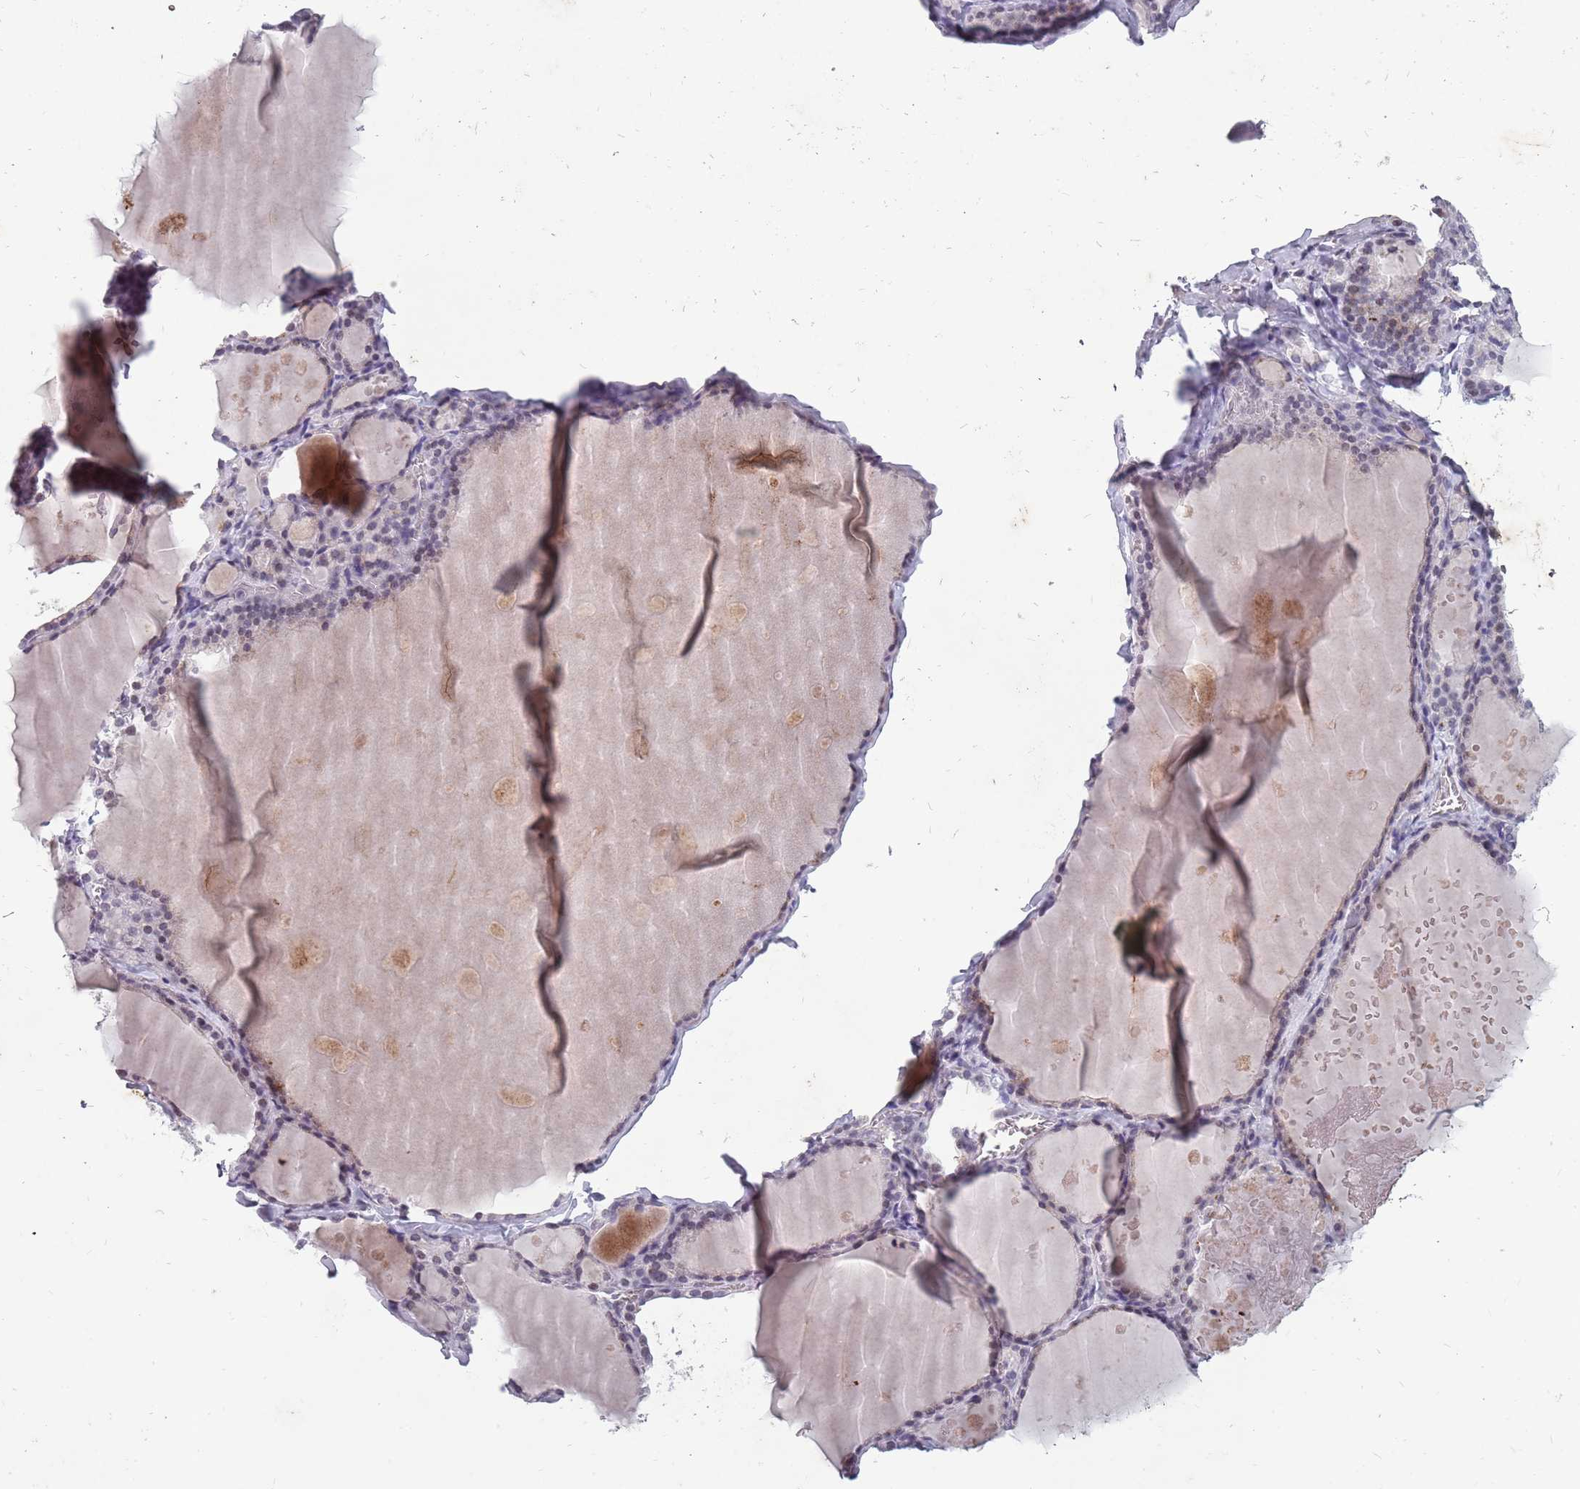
{"staining": {"intensity": "negative", "quantity": "none", "location": "none"}, "tissue": "thyroid gland", "cell_type": "Glandular cells", "image_type": "normal", "snomed": [{"axis": "morphology", "description": "Normal tissue, NOS"}, {"axis": "topography", "description": "Thyroid gland"}], "caption": "An image of thyroid gland stained for a protein demonstrates no brown staining in glandular cells. (IHC, brightfield microscopy, high magnification).", "gene": "NEK6", "patient": {"sex": "male", "age": 56}}